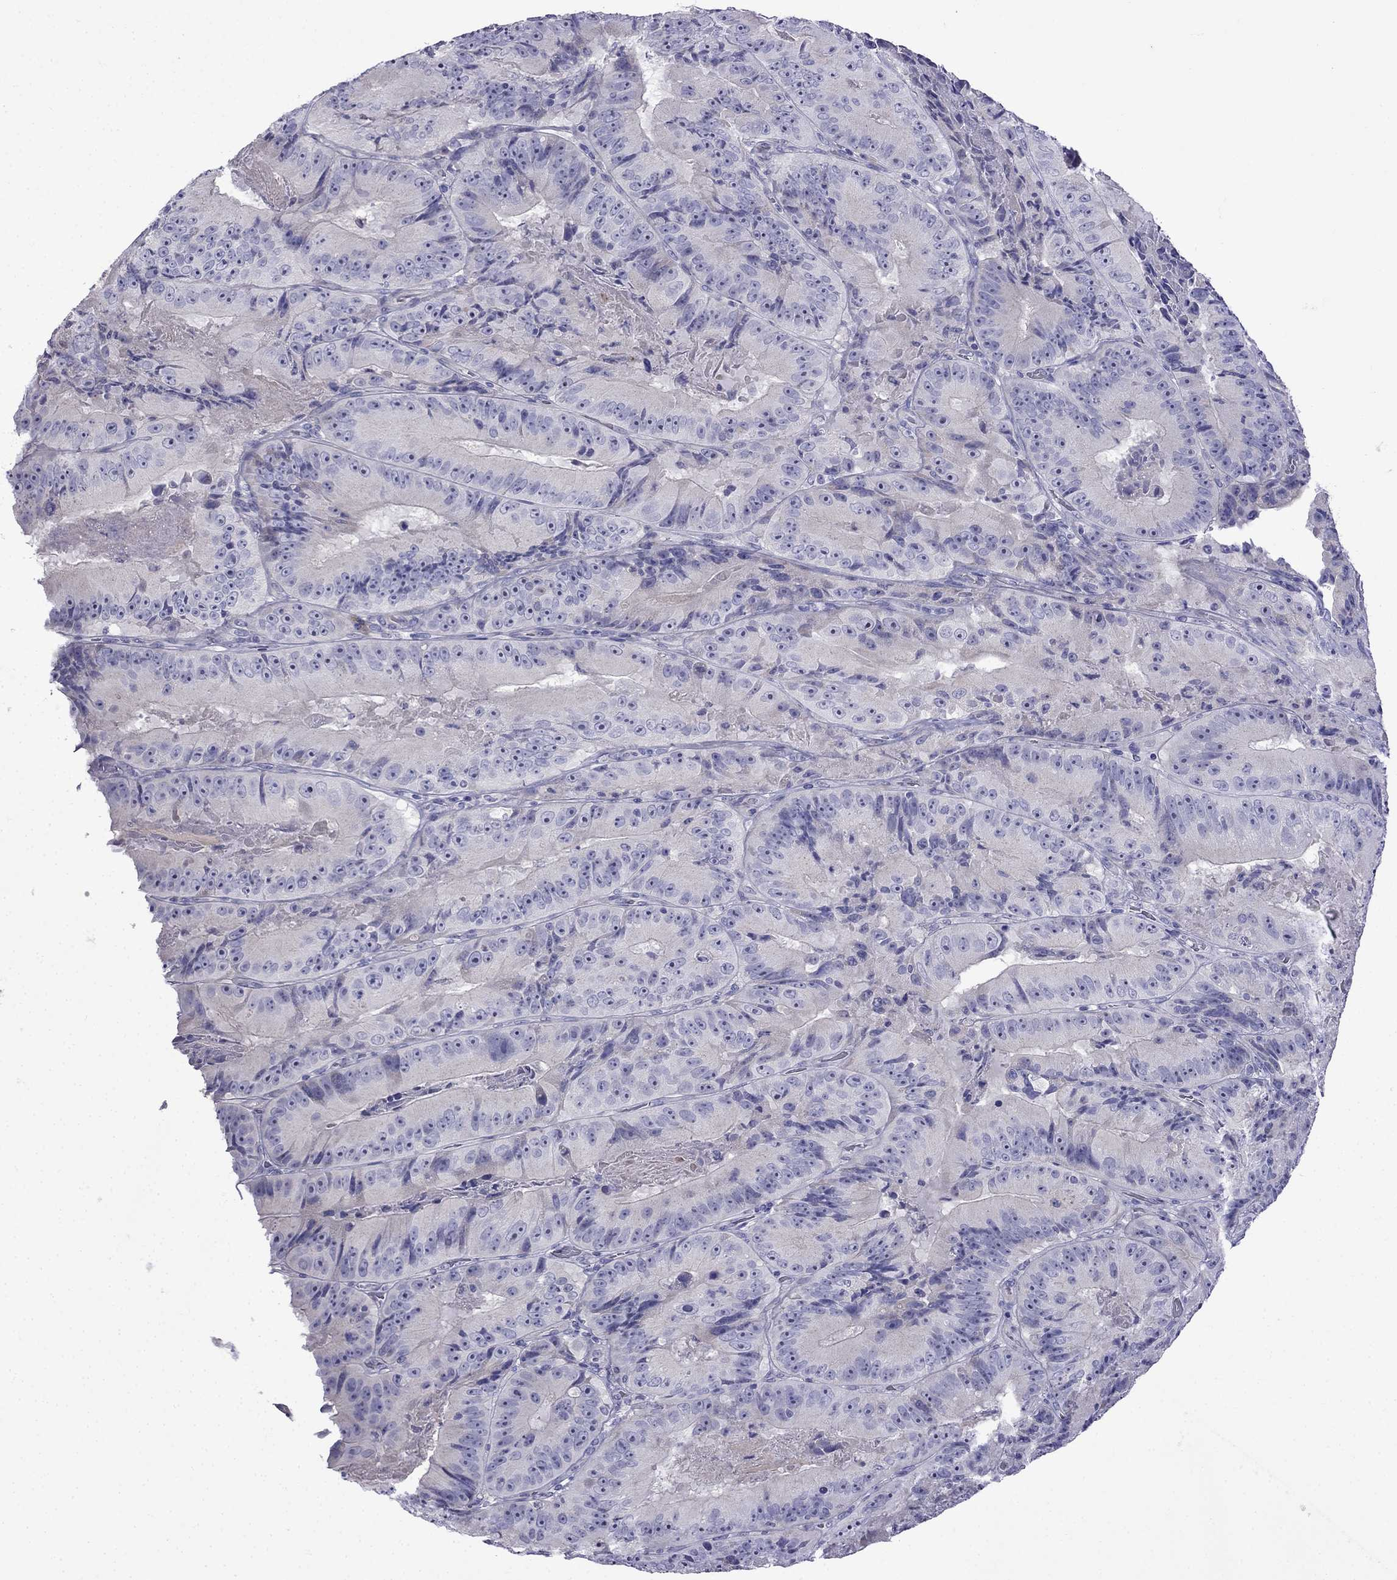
{"staining": {"intensity": "negative", "quantity": "none", "location": "none"}, "tissue": "colorectal cancer", "cell_type": "Tumor cells", "image_type": "cancer", "snomed": [{"axis": "morphology", "description": "Adenocarcinoma, NOS"}, {"axis": "topography", "description": "Colon"}], "caption": "The micrograph shows no significant staining in tumor cells of adenocarcinoma (colorectal). (Brightfield microscopy of DAB immunohistochemistry (IHC) at high magnification).", "gene": "PATE1", "patient": {"sex": "female", "age": 86}}